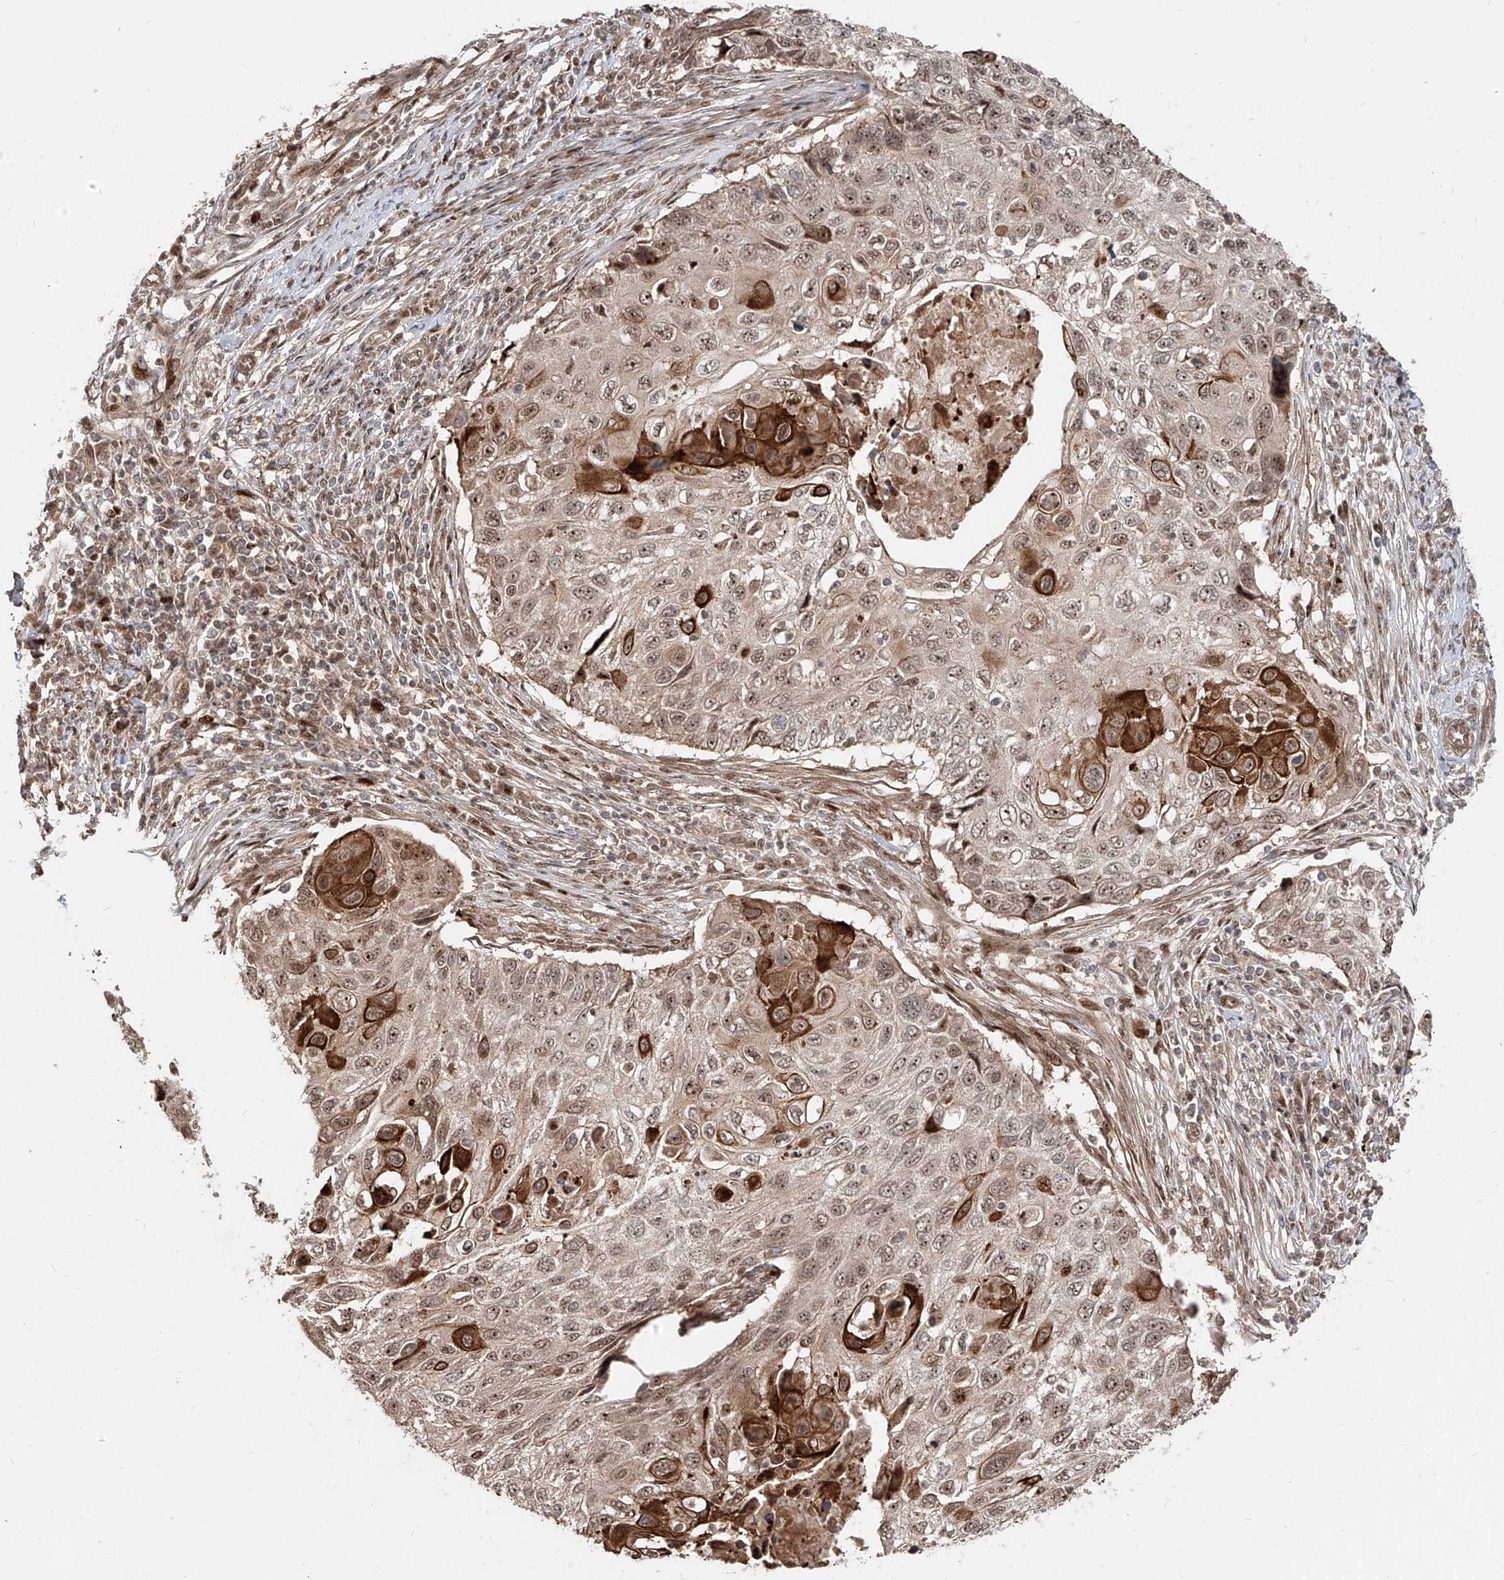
{"staining": {"intensity": "strong", "quantity": "<25%", "location": "cytoplasmic/membranous,nuclear"}, "tissue": "cervical cancer", "cell_type": "Tumor cells", "image_type": "cancer", "snomed": [{"axis": "morphology", "description": "Squamous cell carcinoma, NOS"}, {"axis": "topography", "description": "Cervix"}], "caption": "A medium amount of strong cytoplasmic/membranous and nuclear staining is seen in about <25% of tumor cells in cervical cancer tissue.", "gene": "ZNF710", "patient": {"sex": "female", "age": 70}}